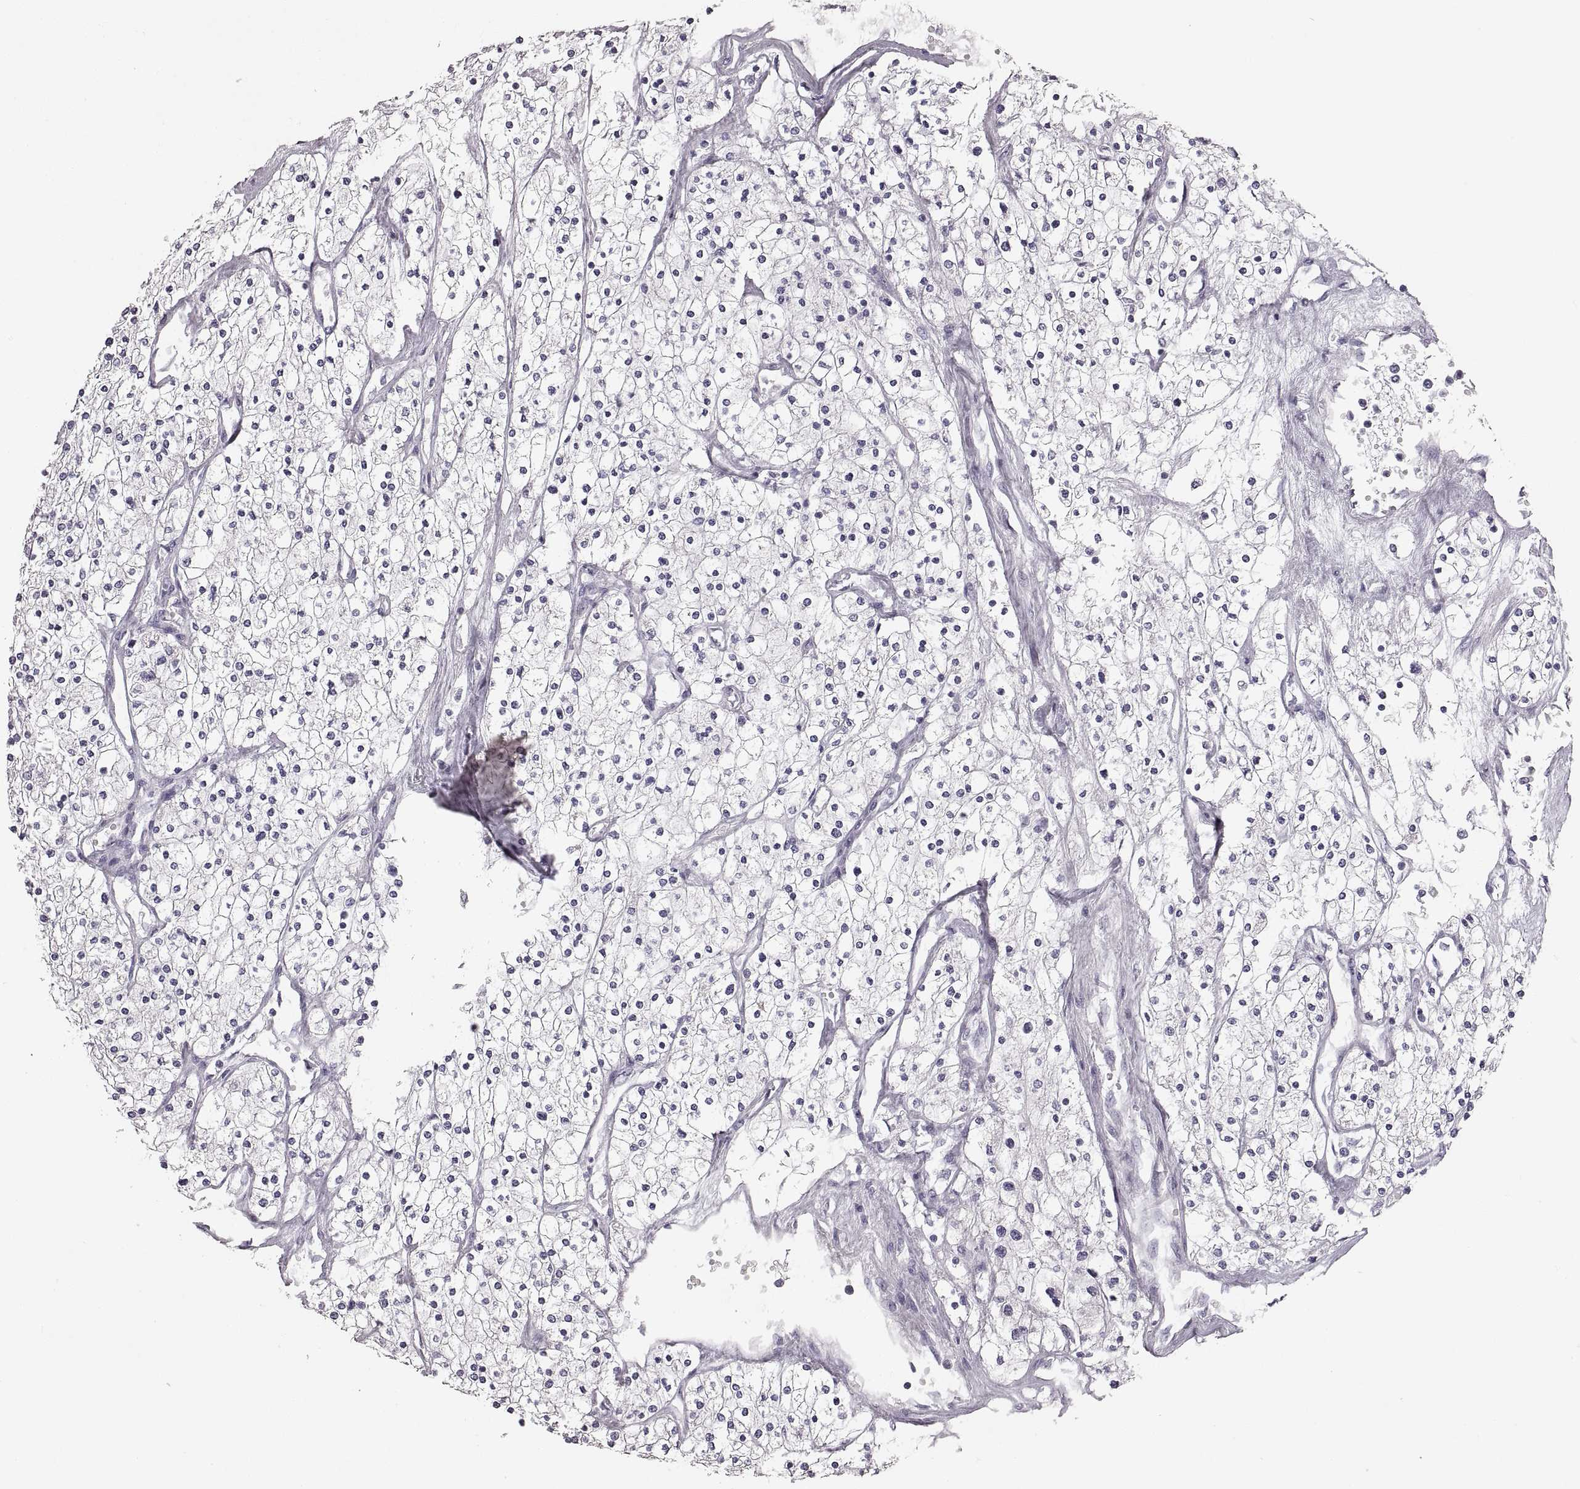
{"staining": {"intensity": "negative", "quantity": "none", "location": "none"}, "tissue": "renal cancer", "cell_type": "Tumor cells", "image_type": "cancer", "snomed": [{"axis": "morphology", "description": "Adenocarcinoma, NOS"}, {"axis": "topography", "description": "Kidney"}], "caption": "IHC histopathology image of neoplastic tissue: human renal adenocarcinoma stained with DAB shows no significant protein staining in tumor cells.", "gene": "RDH13", "patient": {"sex": "male", "age": 80}}